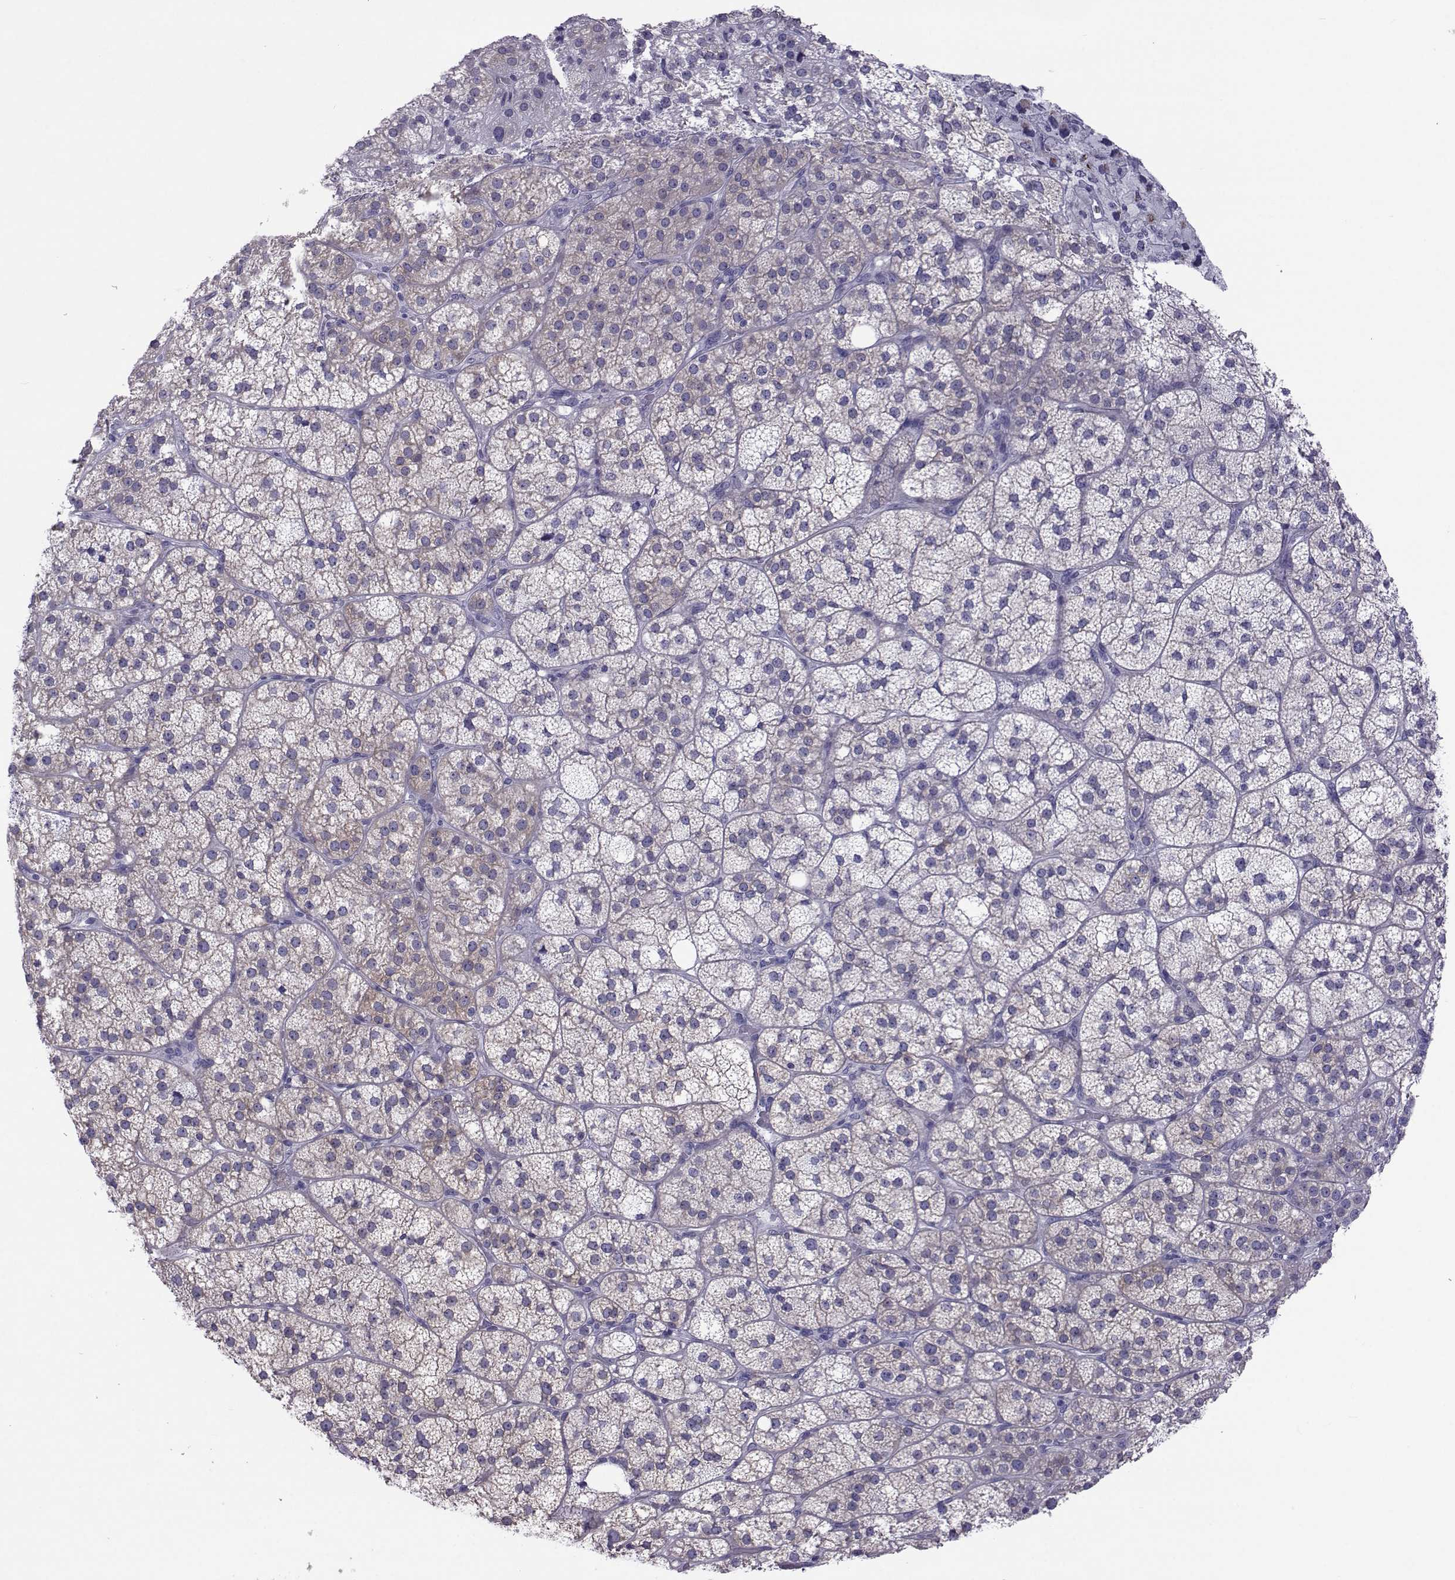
{"staining": {"intensity": "weak", "quantity": "<25%", "location": "cytoplasmic/membranous"}, "tissue": "adrenal gland", "cell_type": "Glandular cells", "image_type": "normal", "snomed": [{"axis": "morphology", "description": "Normal tissue, NOS"}, {"axis": "topography", "description": "Adrenal gland"}], "caption": "Immunohistochemical staining of unremarkable human adrenal gland displays no significant staining in glandular cells.", "gene": "COL22A1", "patient": {"sex": "female", "age": 60}}